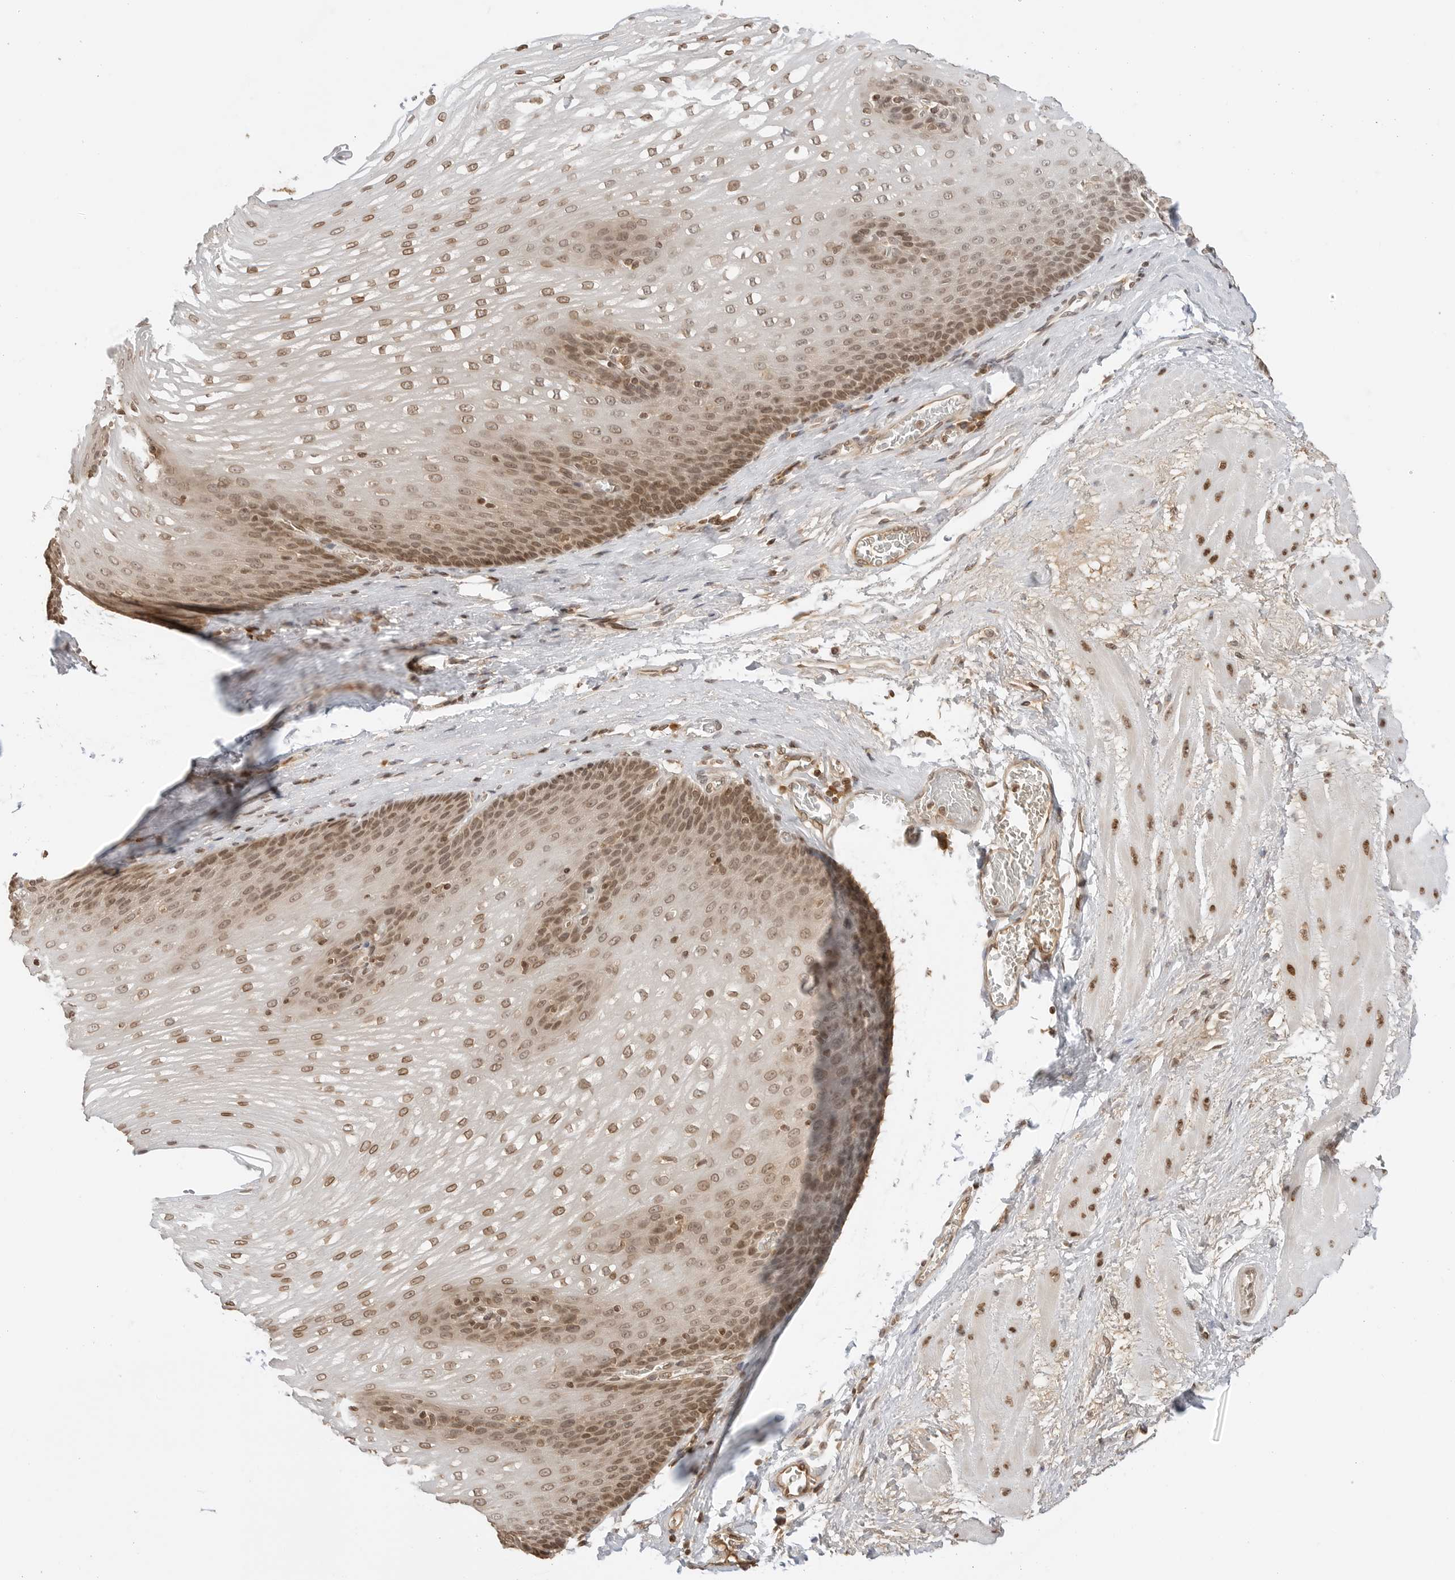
{"staining": {"intensity": "moderate", "quantity": ">75%", "location": "cytoplasmic/membranous,nuclear"}, "tissue": "esophagus", "cell_type": "Squamous epithelial cells", "image_type": "normal", "snomed": [{"axis": "morphology", "description": "Normal tissue, NOS"}, {"axis": "topography", "description": "Esophagus"}], "caption": "Immunohistochemical staining of normal esophagus displays >75% levels of moderate cytoplasmic/membranous,nuclear protein positivity in about >75% of squamous epithelial cells. (DAB (3,3'-diaminobenzidine) IHC, brown staining for protein, blue staining for nuclei).", "gene": "POLH", "patient": {"sex": "male", "age": 48}}